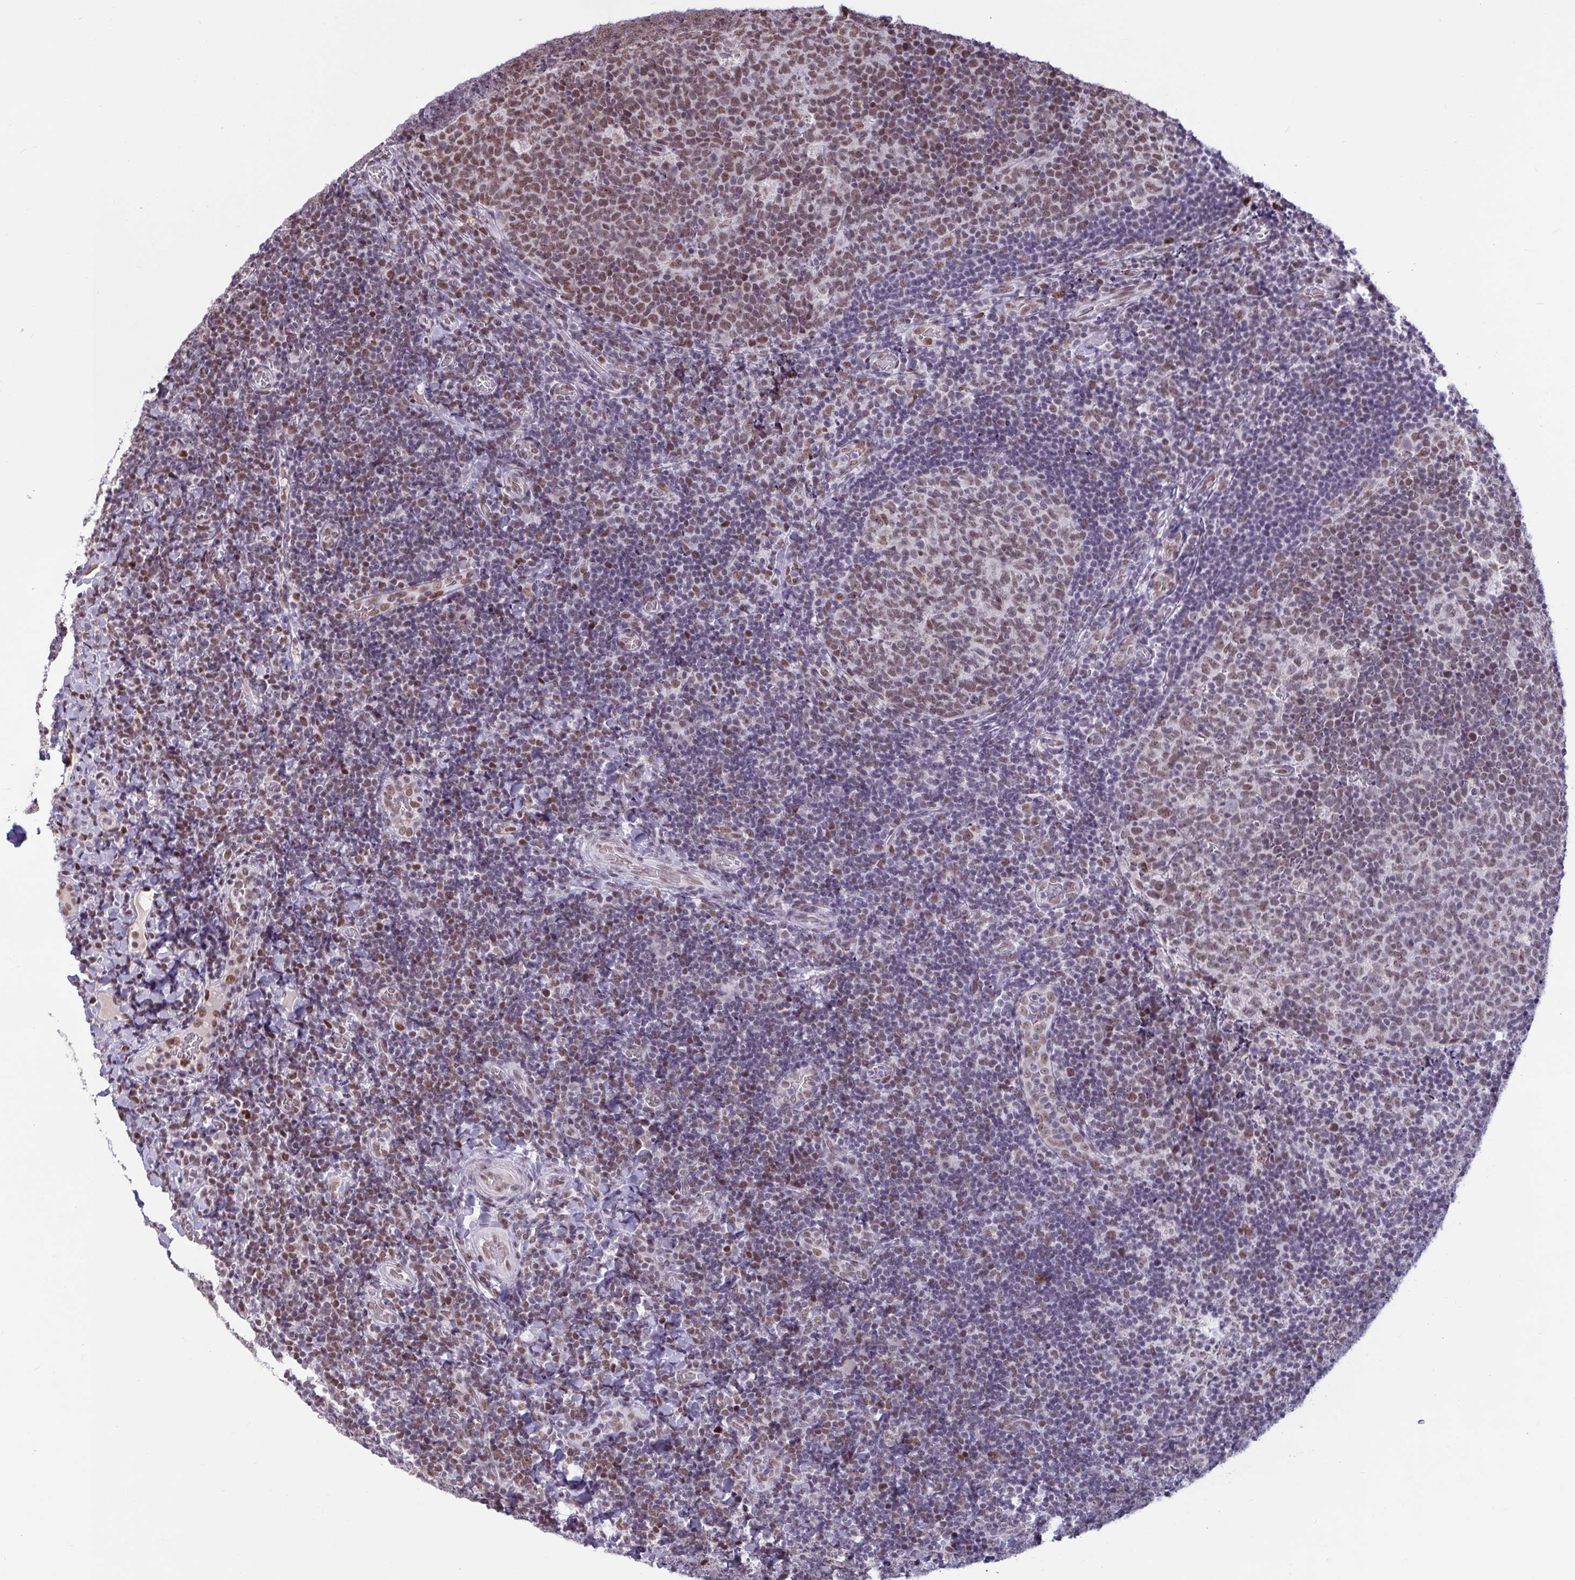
{"staining": {"intensity": "moderate", "quantity": ">75%", "location": "nuclear"}, "tissue": "tonsil", "cell_type": "Germinal center cells", "image_type": "normal", "snomed": [{"axis": "morphology", "description": "Normal tissue, NOS"}, {"axis": "topography", "description": "Tonsil"}], "caption": "Tonsil stained for a protein shows moderate nuclear positivity in germinal center cells. The staining was performed using DAB to visualize the protein expression in brown, while the nuclei were stained in blue with hematoxylin (Magnification: 20x).", "gene": "CBFA2T2", "patient": {"sex": "male", "age": 17}}